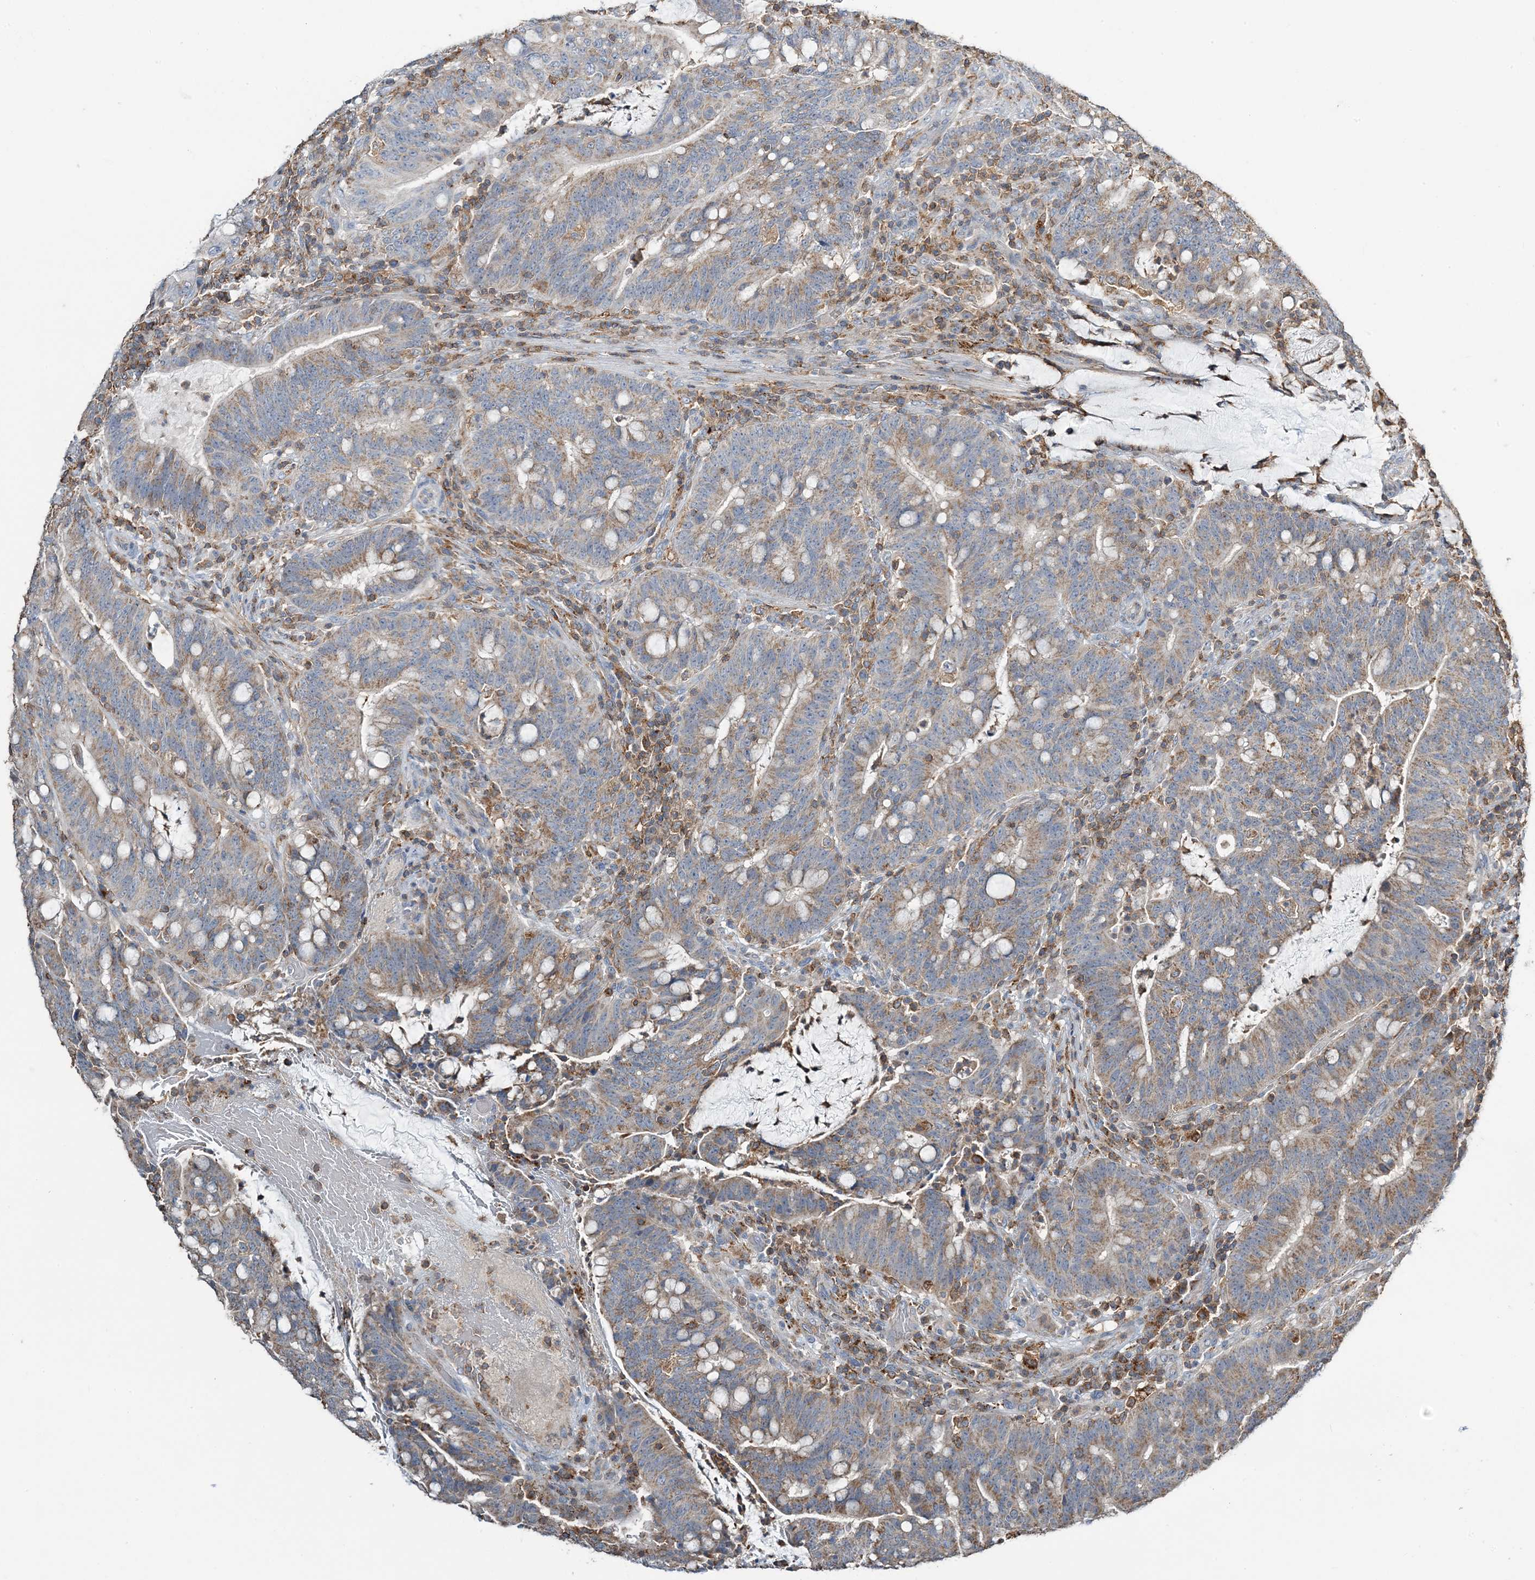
{"staining": {"intensity": "moderate", "quantity": ">75%", "location": "cytoplasmic/membranous"}, "tissue": "colorectal cancer", "cell_type": "Tumor cells", "image_type": "cancer", "snomed": [{"axis": "morphology", "description": "Adenocarcinoma, NOS"}, {"axis": "topography", "description": "Colon"}], "caption": "This is a photomicrograph of immunohistochemistry (IHC) staining of colorectal adenocarcinoma, which shows moderate positivity in the cytoplasmic/membranous of tumor cells.", "gene": "TMLHE", "patient": {"sex": "female", "age": 66}}